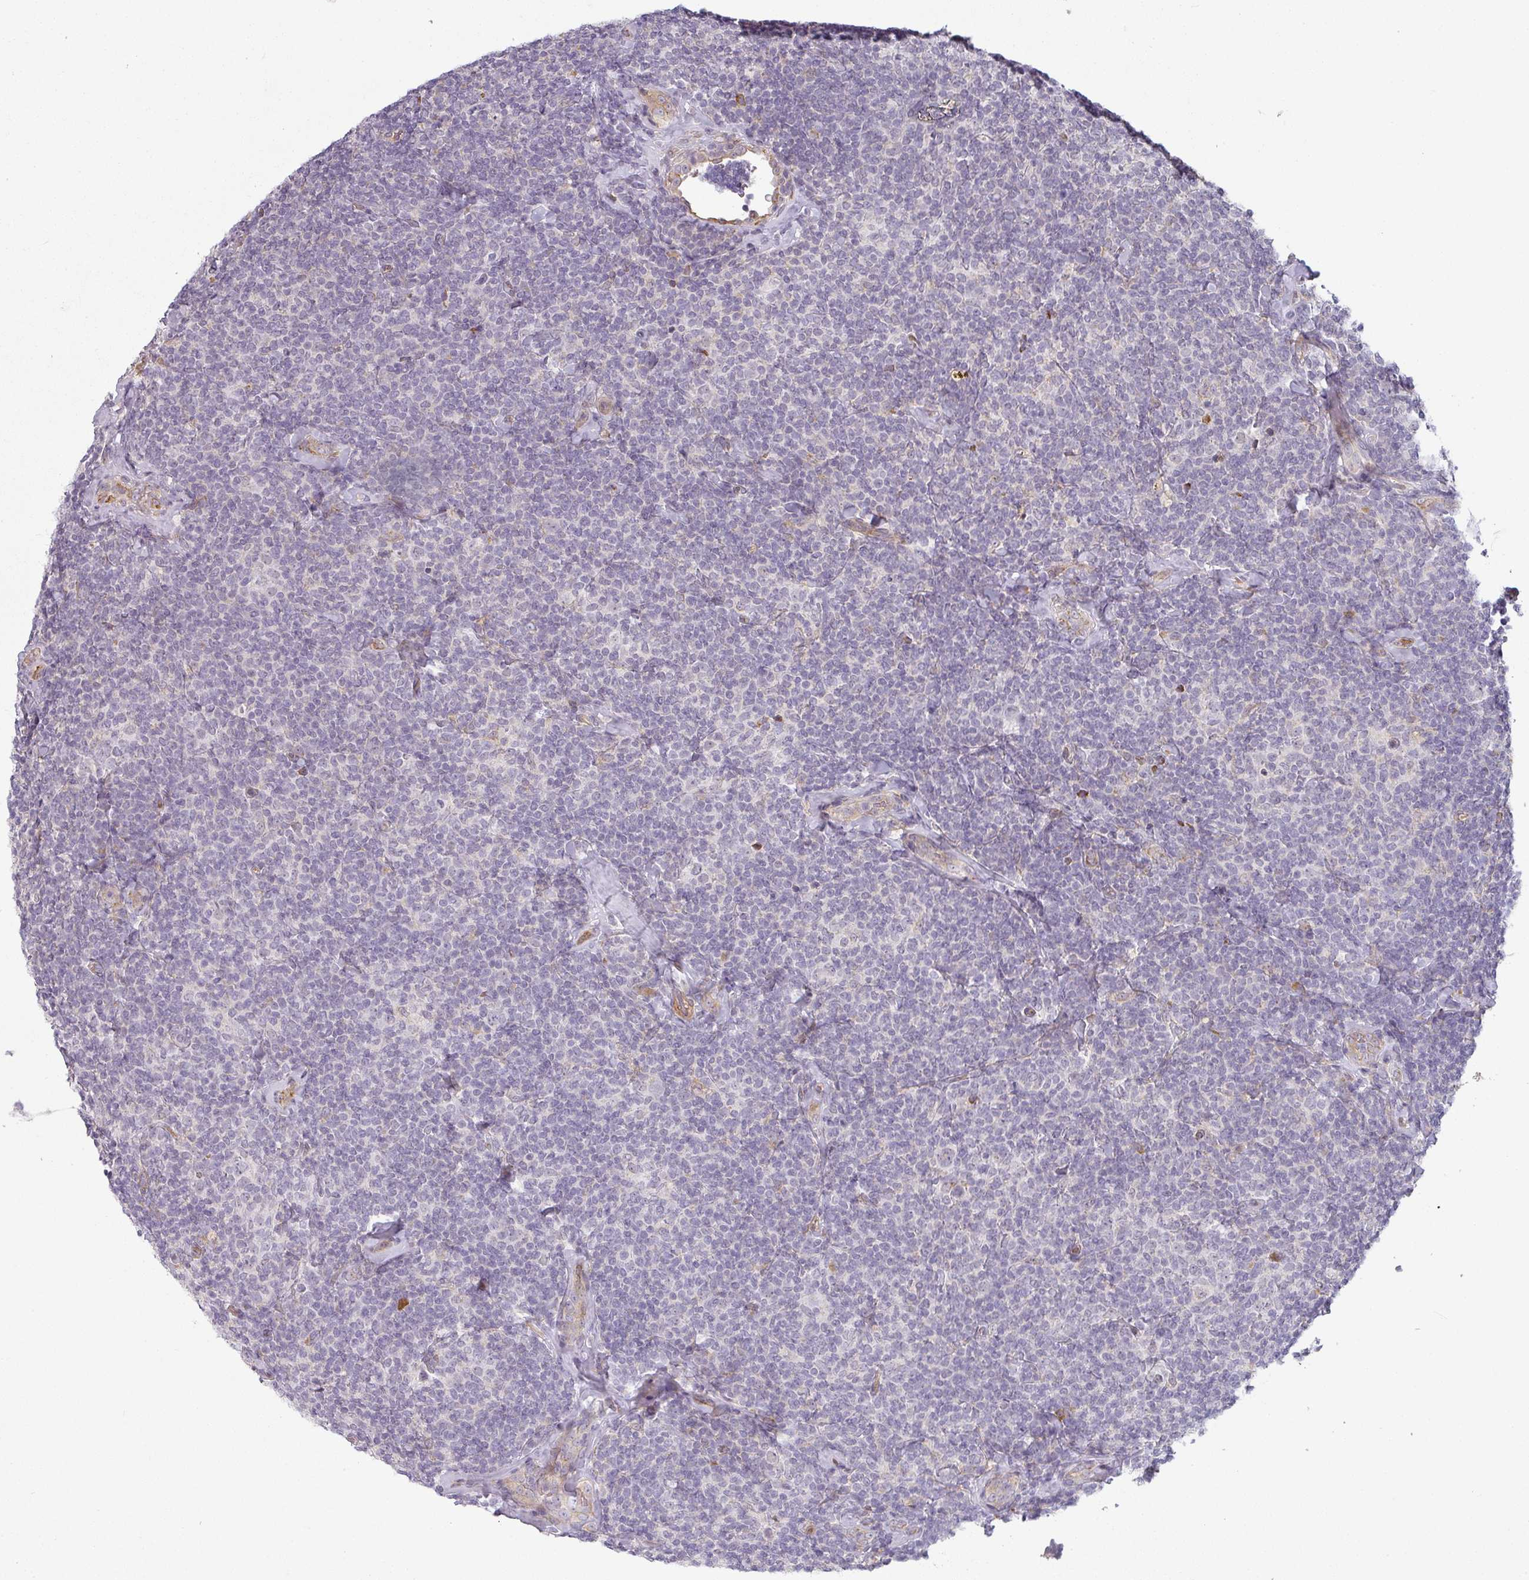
{"staining": {"intensity": "negative", "quantity": "none", "location": "none"}, "tissue": "lymphoma", "cell_type": "Tumor cells", "image_type": "cancer", "snomed": [{"axis": "morphology", "description": "Malignant lymphoma, non-Hodgkin's type, Low grade"}, {"axis": "topography", "description": "Lymph node"}], "caption": "This photomicrograph is of malignant lymphoma, non-Hodgkin's type (low-grade) stained with immunohistochemistry (IHC) to label a protein in brown with the nuclei are counter-stained blue. There is no positivity in tumor cells.", "gene": "CCDC144A", "patient": {"sex": "female", "age": 56}}